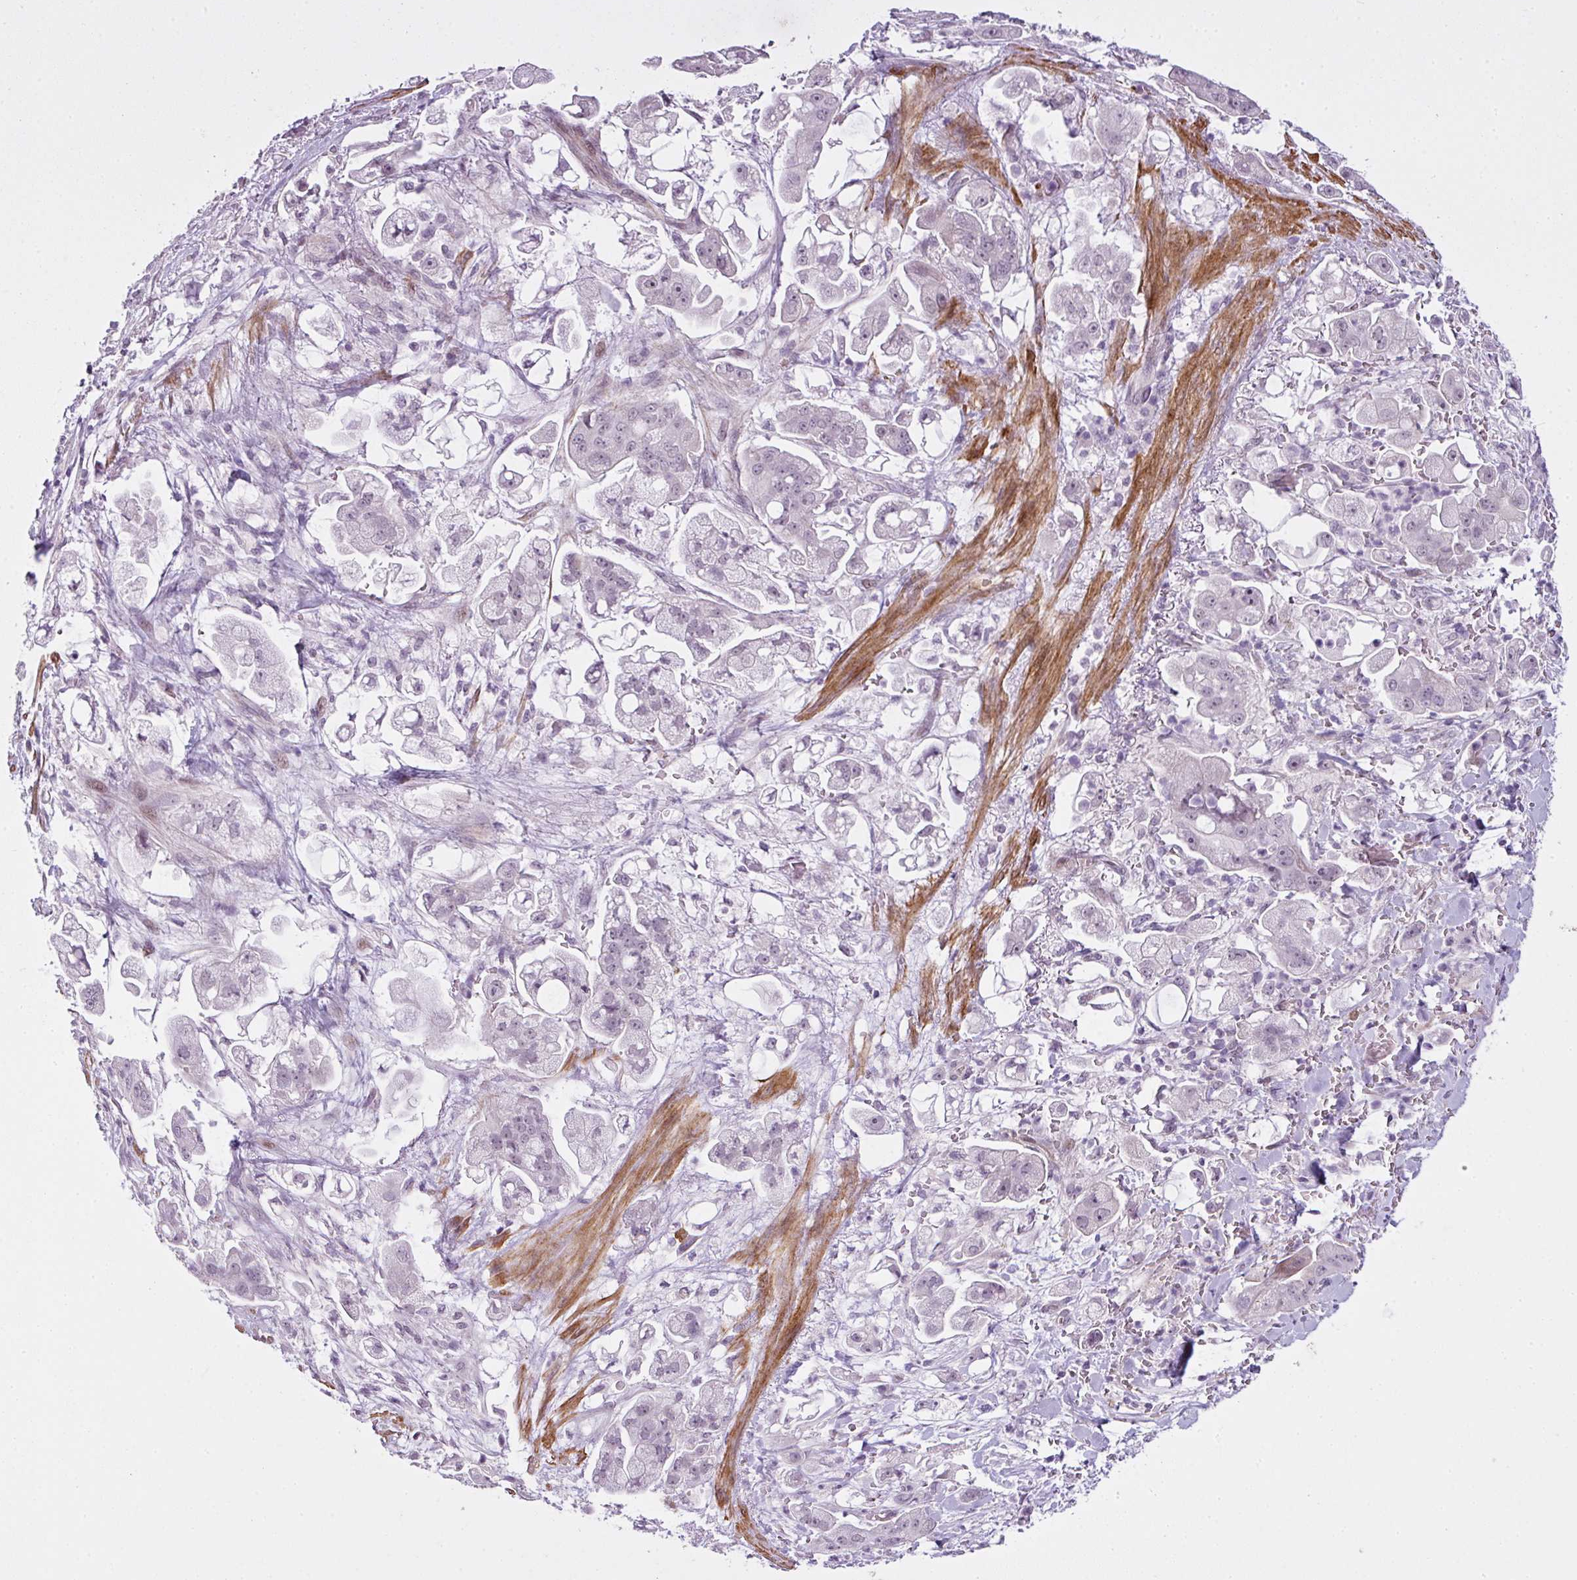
{"staining": {"intensity": "negative", "quantity": "none", "location": "none"}, "tissue": "stomach cancer", "cell_type": "Tumor cells", "image_type": "cancer", "snomed": [{"axis": "morphology", "description": "Adenocarcinoma, NOS"}, {"axis": "topography", "description": "Stomach"}], "caption": "High magnification brightfield microscopy of stomach adenocarcinoma stained with DAB (brown) and counterstained with hematoxylin (blue): tumor cells show no significant staining.", "gene": "ZNF688", "patient": {"sex": "male", "age": 62}}